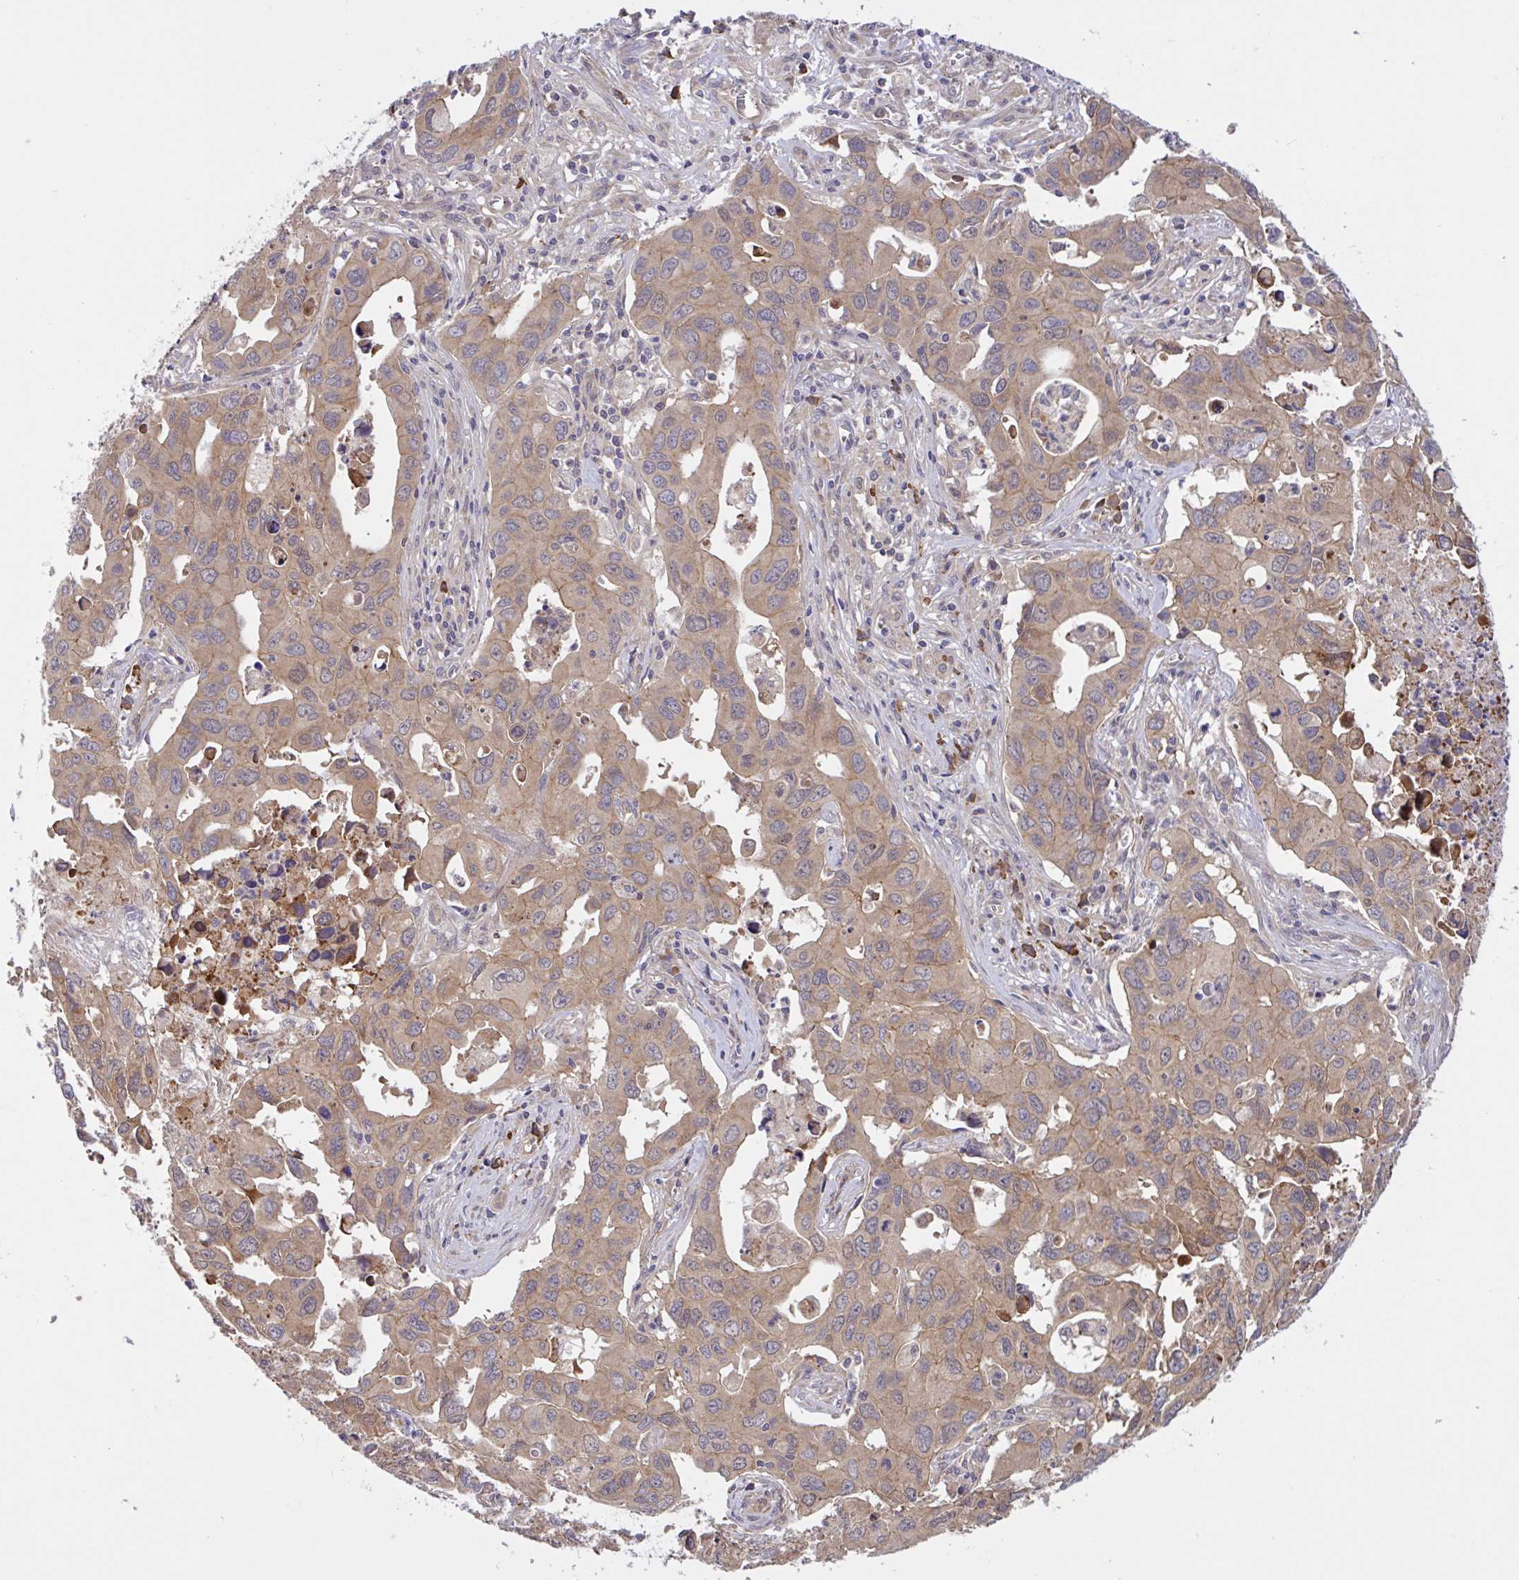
{"staining": {"intensity": "weak", "quantity": ">75%", "location": "cytoplasmic/membranous"}, "tissue": "lung cancer", "cell_type": "Tumor cells", "image_type": "cancer", "snomed": [{"axis": "morphology", "description": "Adenocarcinoma, NOS"}, {"axis": "topography", "description": "Lung"}], "caption": "A brown stain highlights weak cytoplasmic/membranous staining of a protein in human lung adenocarcinoma tumor cells.", "gene": "INTS10", "patient": {"sex": "male", "age": 64}}